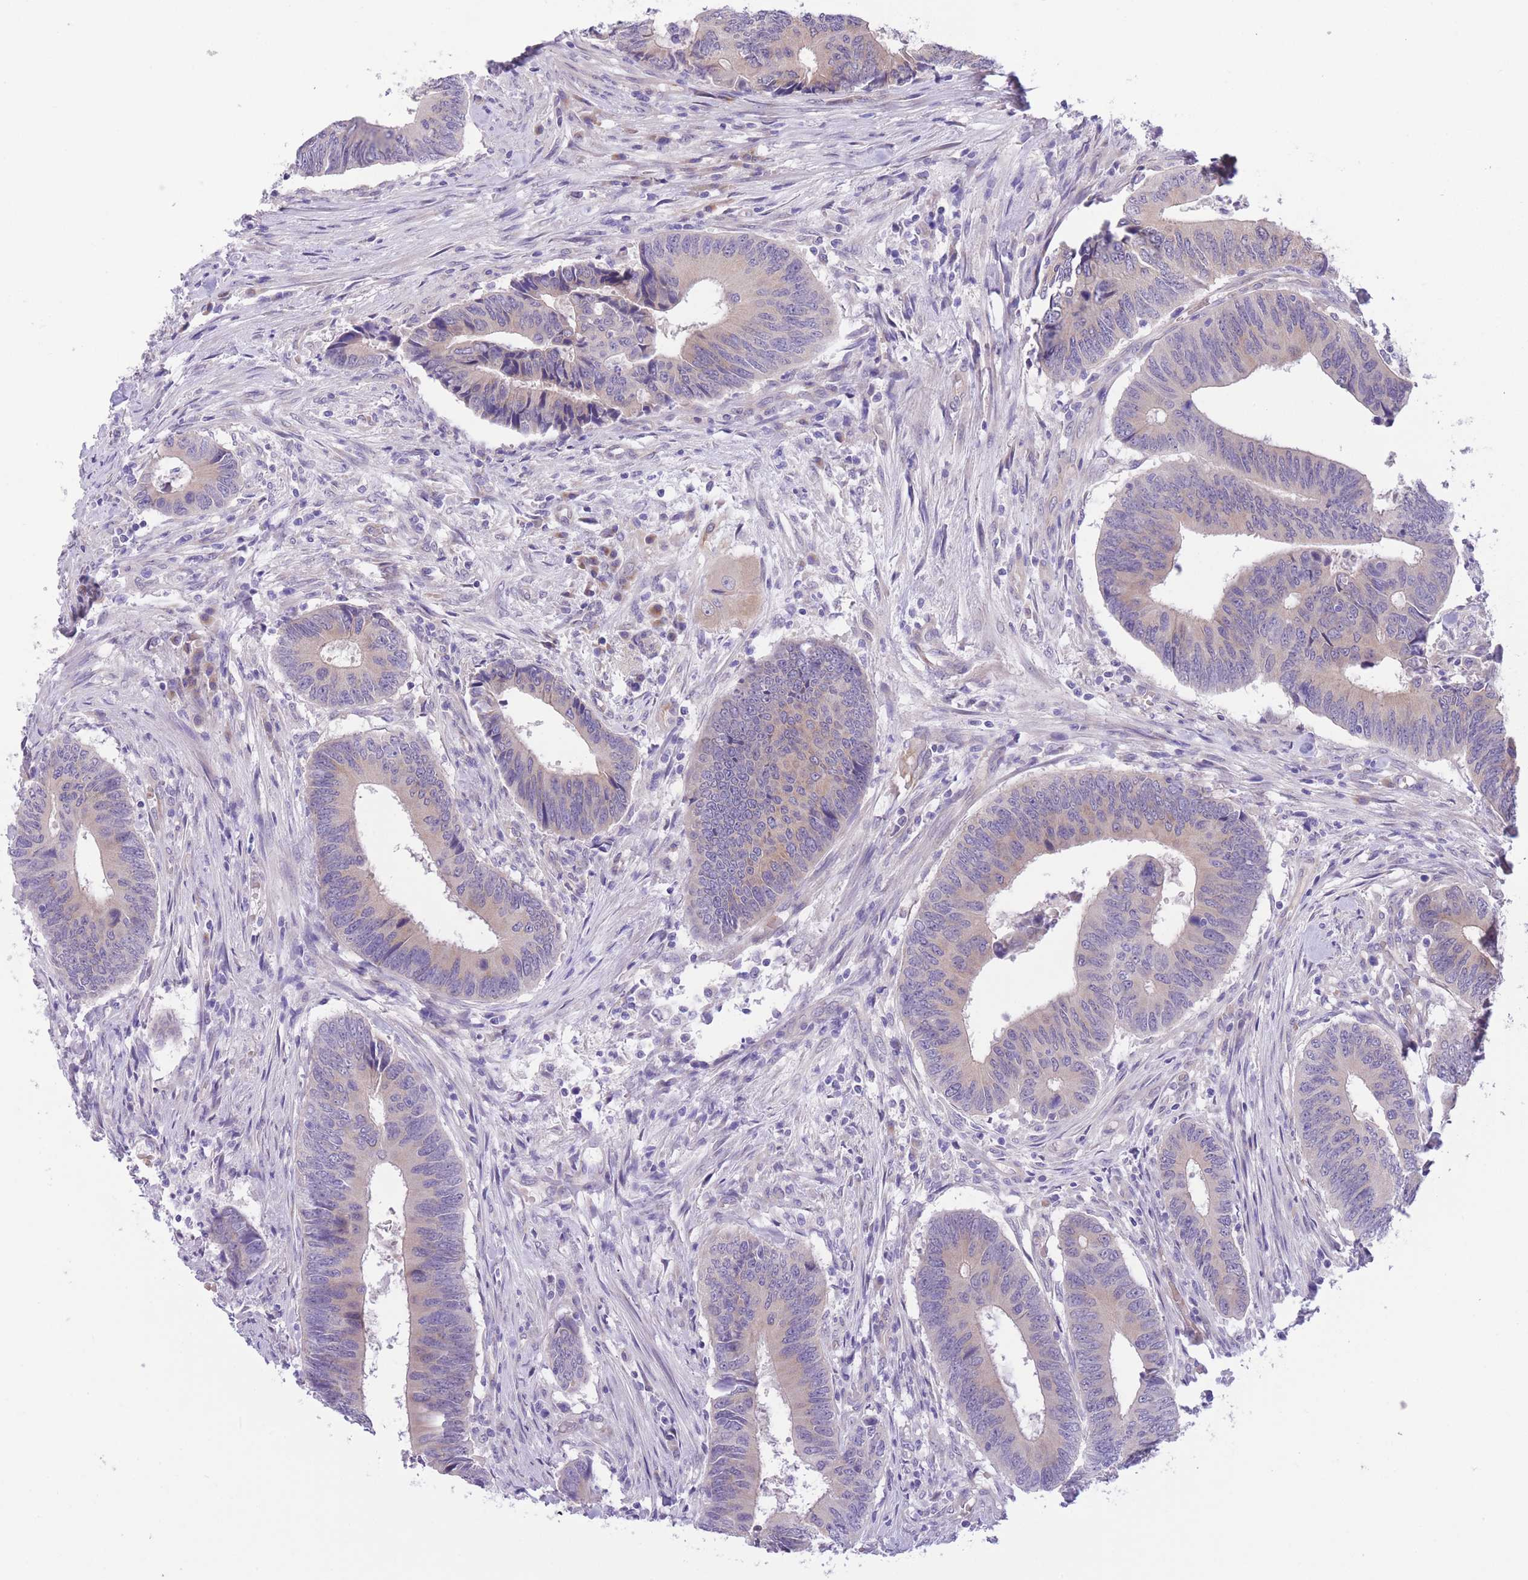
{"staining": {"intensity": "weak", "quantity": "25%-75%", "location": "cytoplasmic/membranous"}, "tissue": "colorectal cancer", "cell_type": "Tumor cells", "image_type": "cancer", "snomed": [{"axis": "morphology", "description": "Adenocarcinoma, NOS"}, {"axis": "topography", "description": "Colon"}], "caption": "A micrograph of human colorectal adenocarcinoma stained for a protein shows weak cytoplasmic/membranous brown staining in tumor cells.", "gene": "WWOX", "patient": {"sex": "male", "age": 87}}